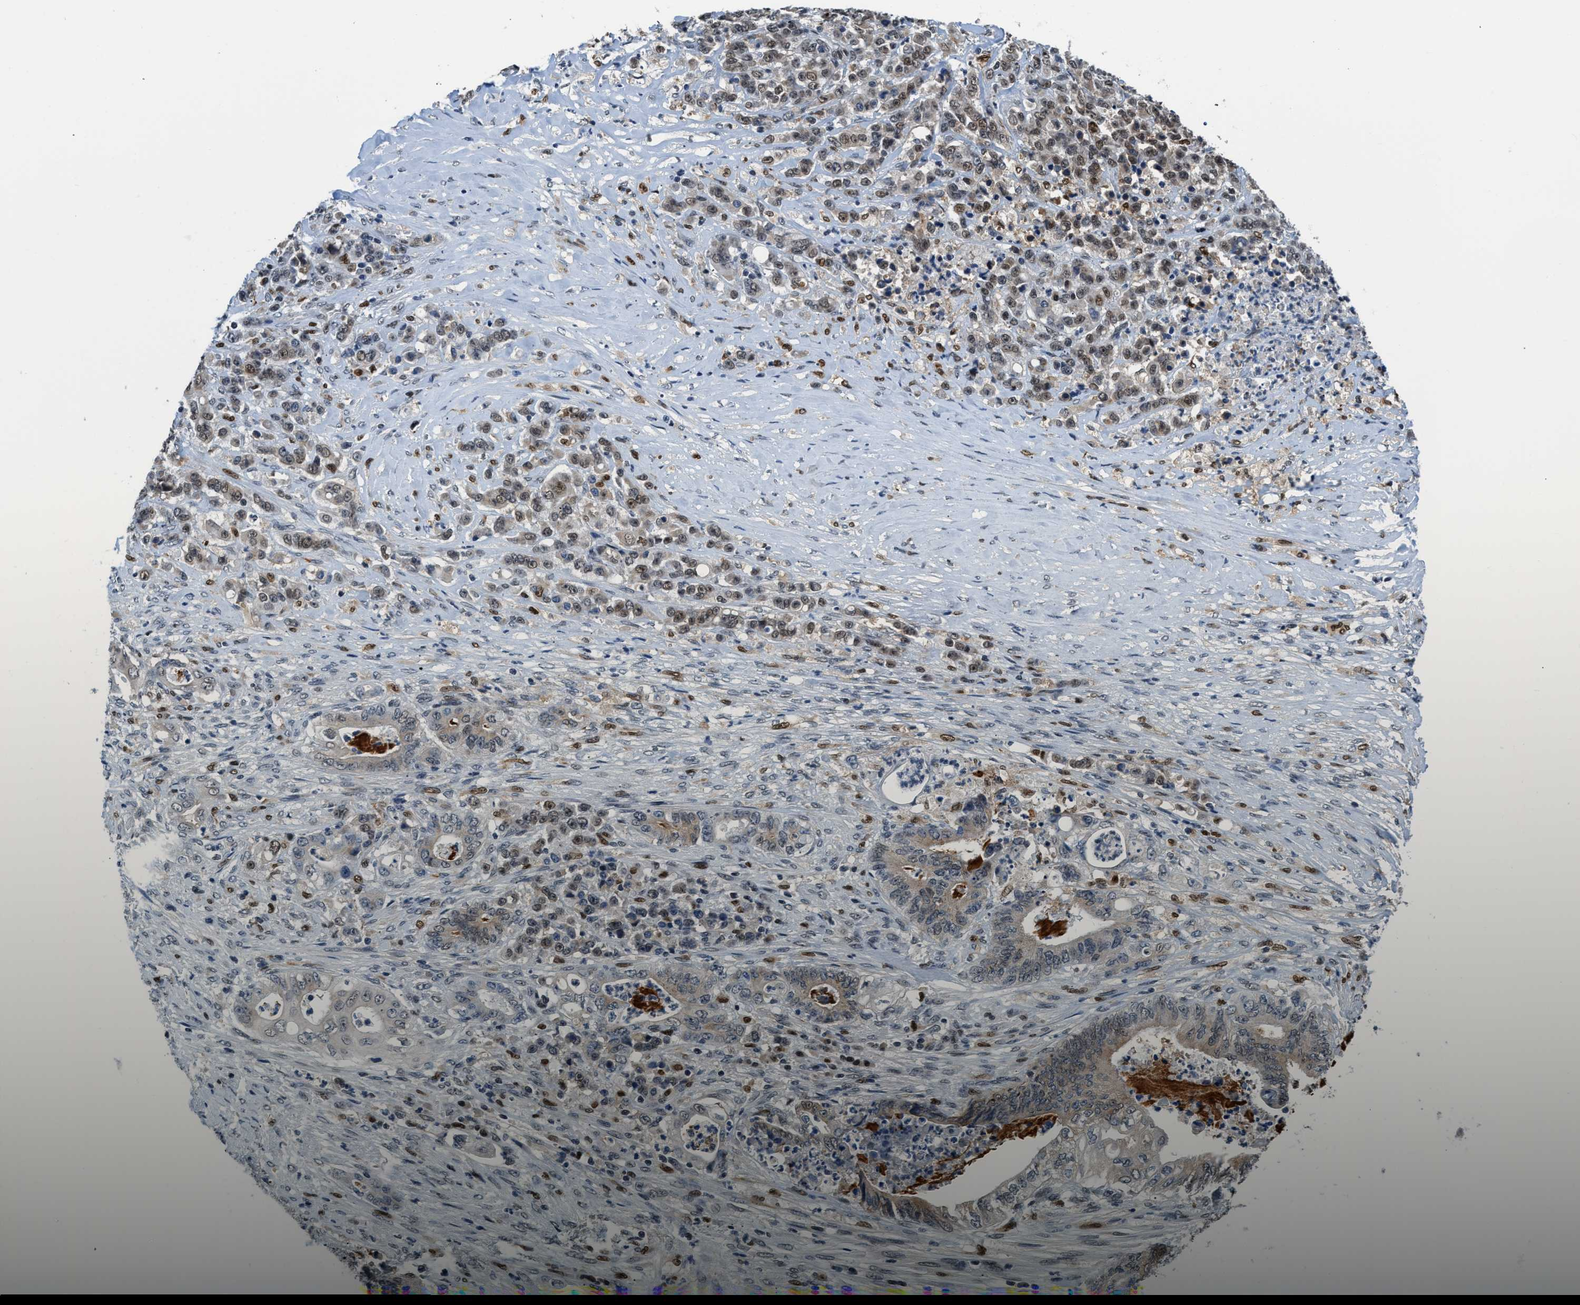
{"staining": {"intensity": "weak", "quantity": "<25%", "location": "nuclear"}, "tissue": "stomach cancer", "cell_type": "Tumor cells", "image_type": "cancer", "snomed": [{"axis": "morphology", "description": "Adenocarcinoma, NOS"}, {"axis": "topography", "description": "Stomach"}], "caption": "Adenocarcinoma (stomach) stained for a protein using IHC displays no staining tumor cells.", "gene": "ALX1", "patient": {"sex": "female", "age": 73}}